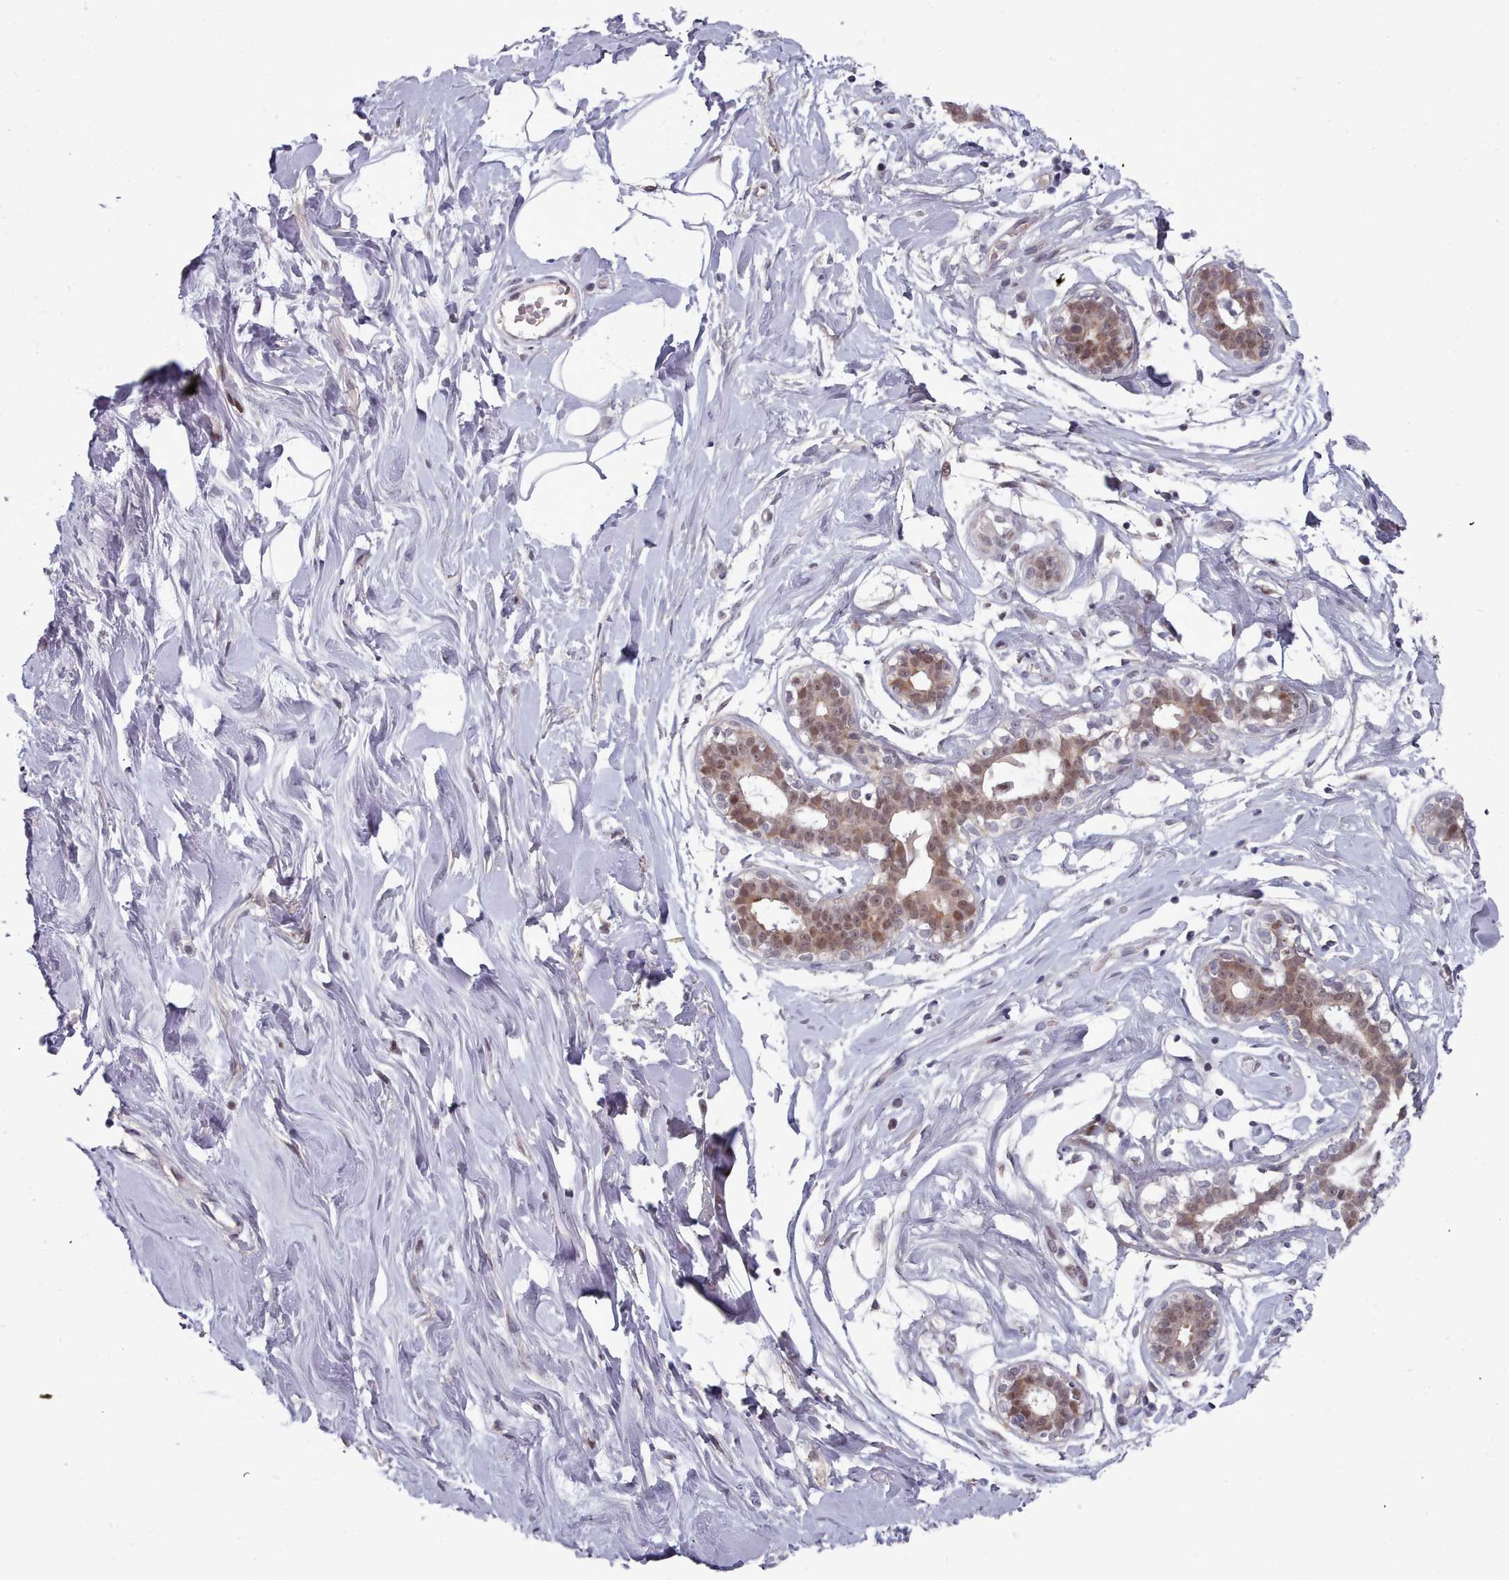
{"staining": {"intensity": "negative", "quantity": "none", "location": "none"}, "tissue": "adipose tissue", "cell_type": "Adipocytes", "image_type": "normal", "snomed": [{"axis": "morphology", "description": "Normal tissue, NOS"}, {"axis": "topography", "description": "Breast"}], "caption": "DAB (3,3'-diaminobenzidine) immunohistochemical staining of unremarkable human adipose tissue exhibits no significant staining in adipocytes.", "gene": "GINS1", "patient": {"sex": "female", "age": 26}}